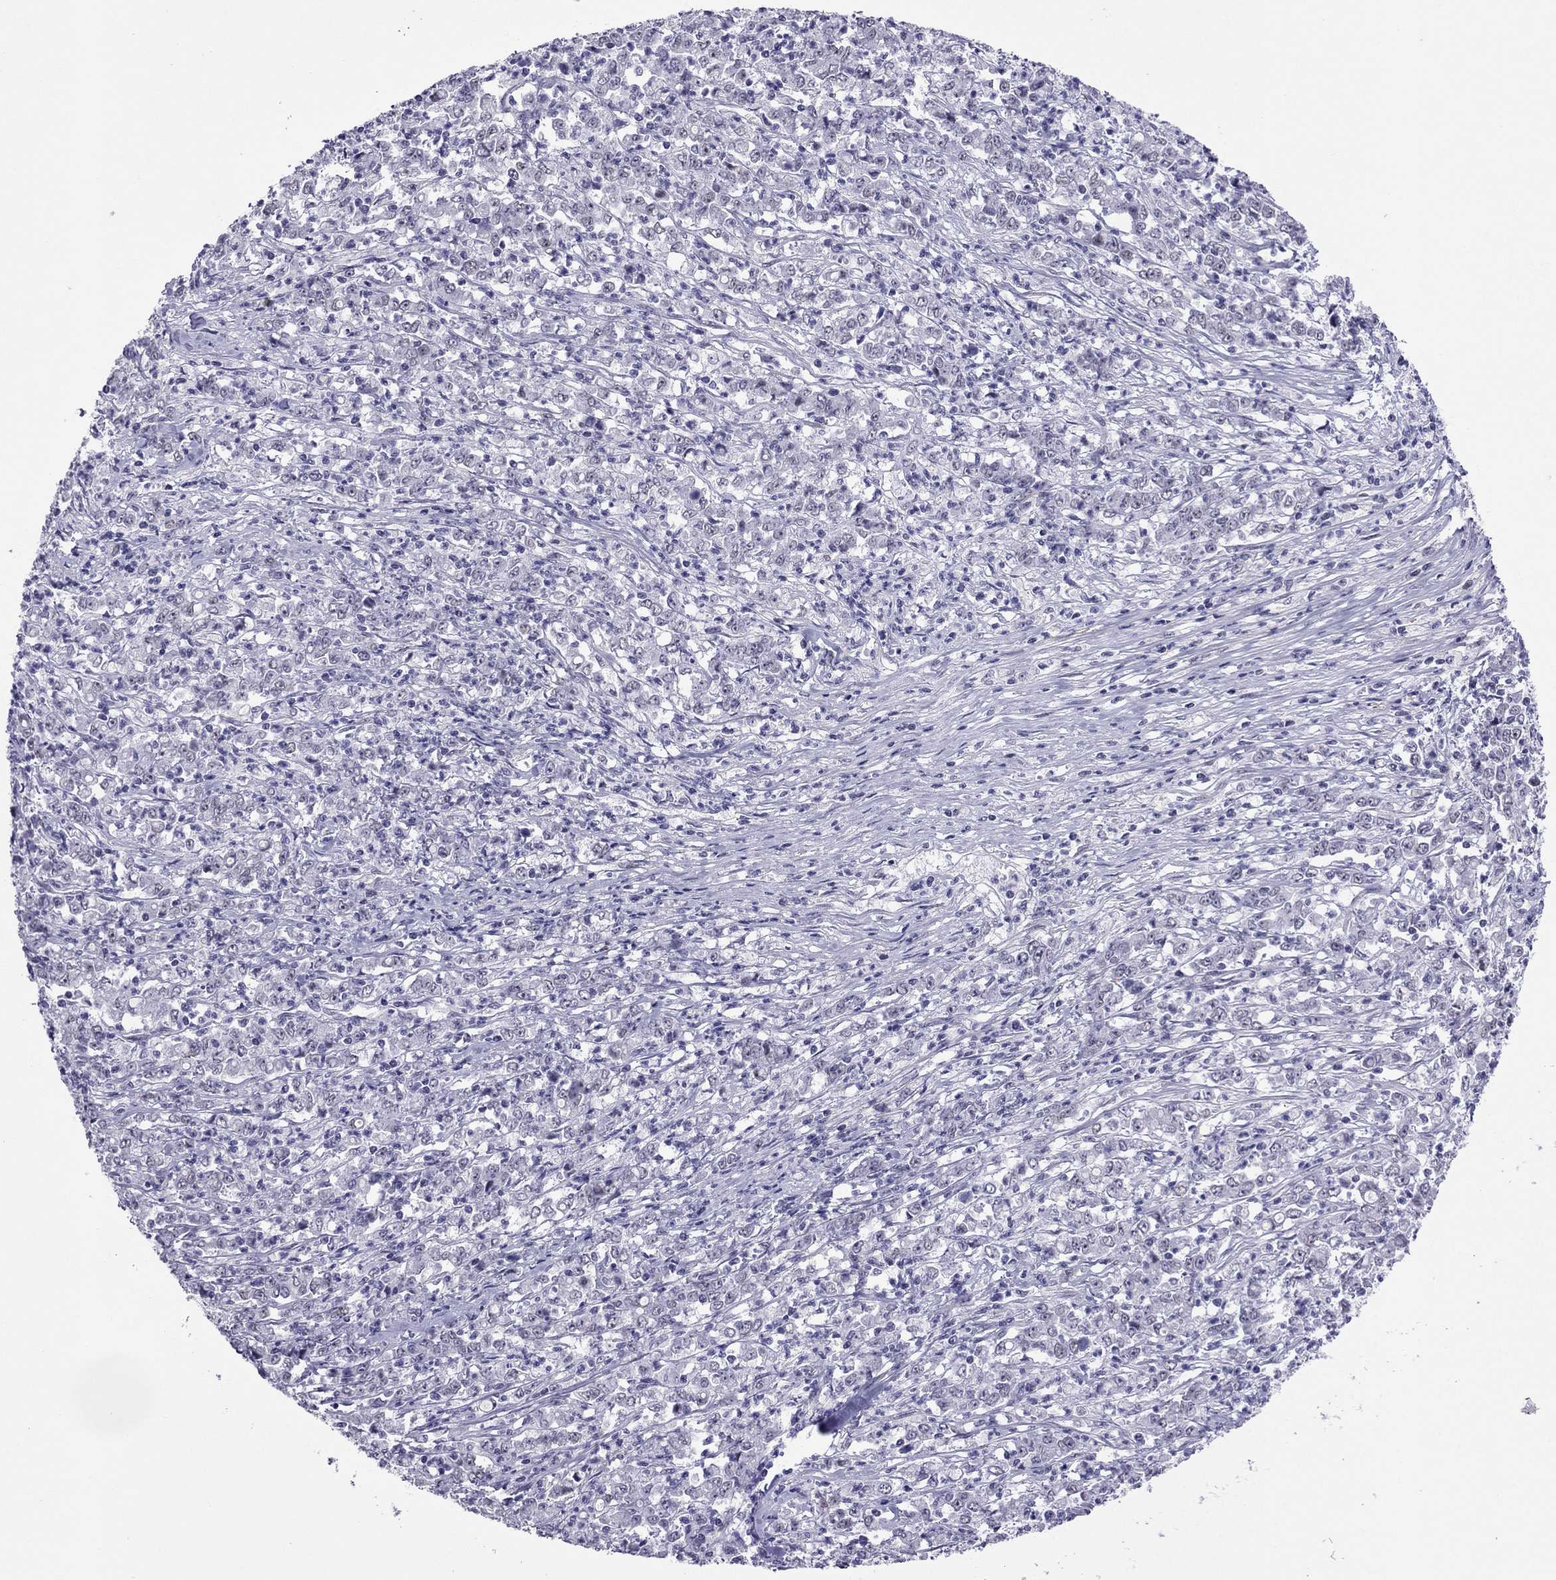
{"staining": {"intensity": "negative", "quantity": "none", "location": "none"}, "tissue": "stomach cancer", "cell_type": "Tumor cells", "image_type": "cancer", "snomed": [{"axis": "morphology", "description": "Adenocarcinoma, NOS"}, {"axis": "topography", "description": "Stomach, lower"}], "caption": "This is a histopathology image of immunohistochemistry staining of adenocarcinoma (stomach), which shows no expression in tumor cells. (Stains: DAB immunohistochemistry (IHC) with hematoxylin counter stain, Microscopy: brightfield microscopy at high magnification).", "gene": "ZNF646", "patient": {"sex": "female", "age": 71}}